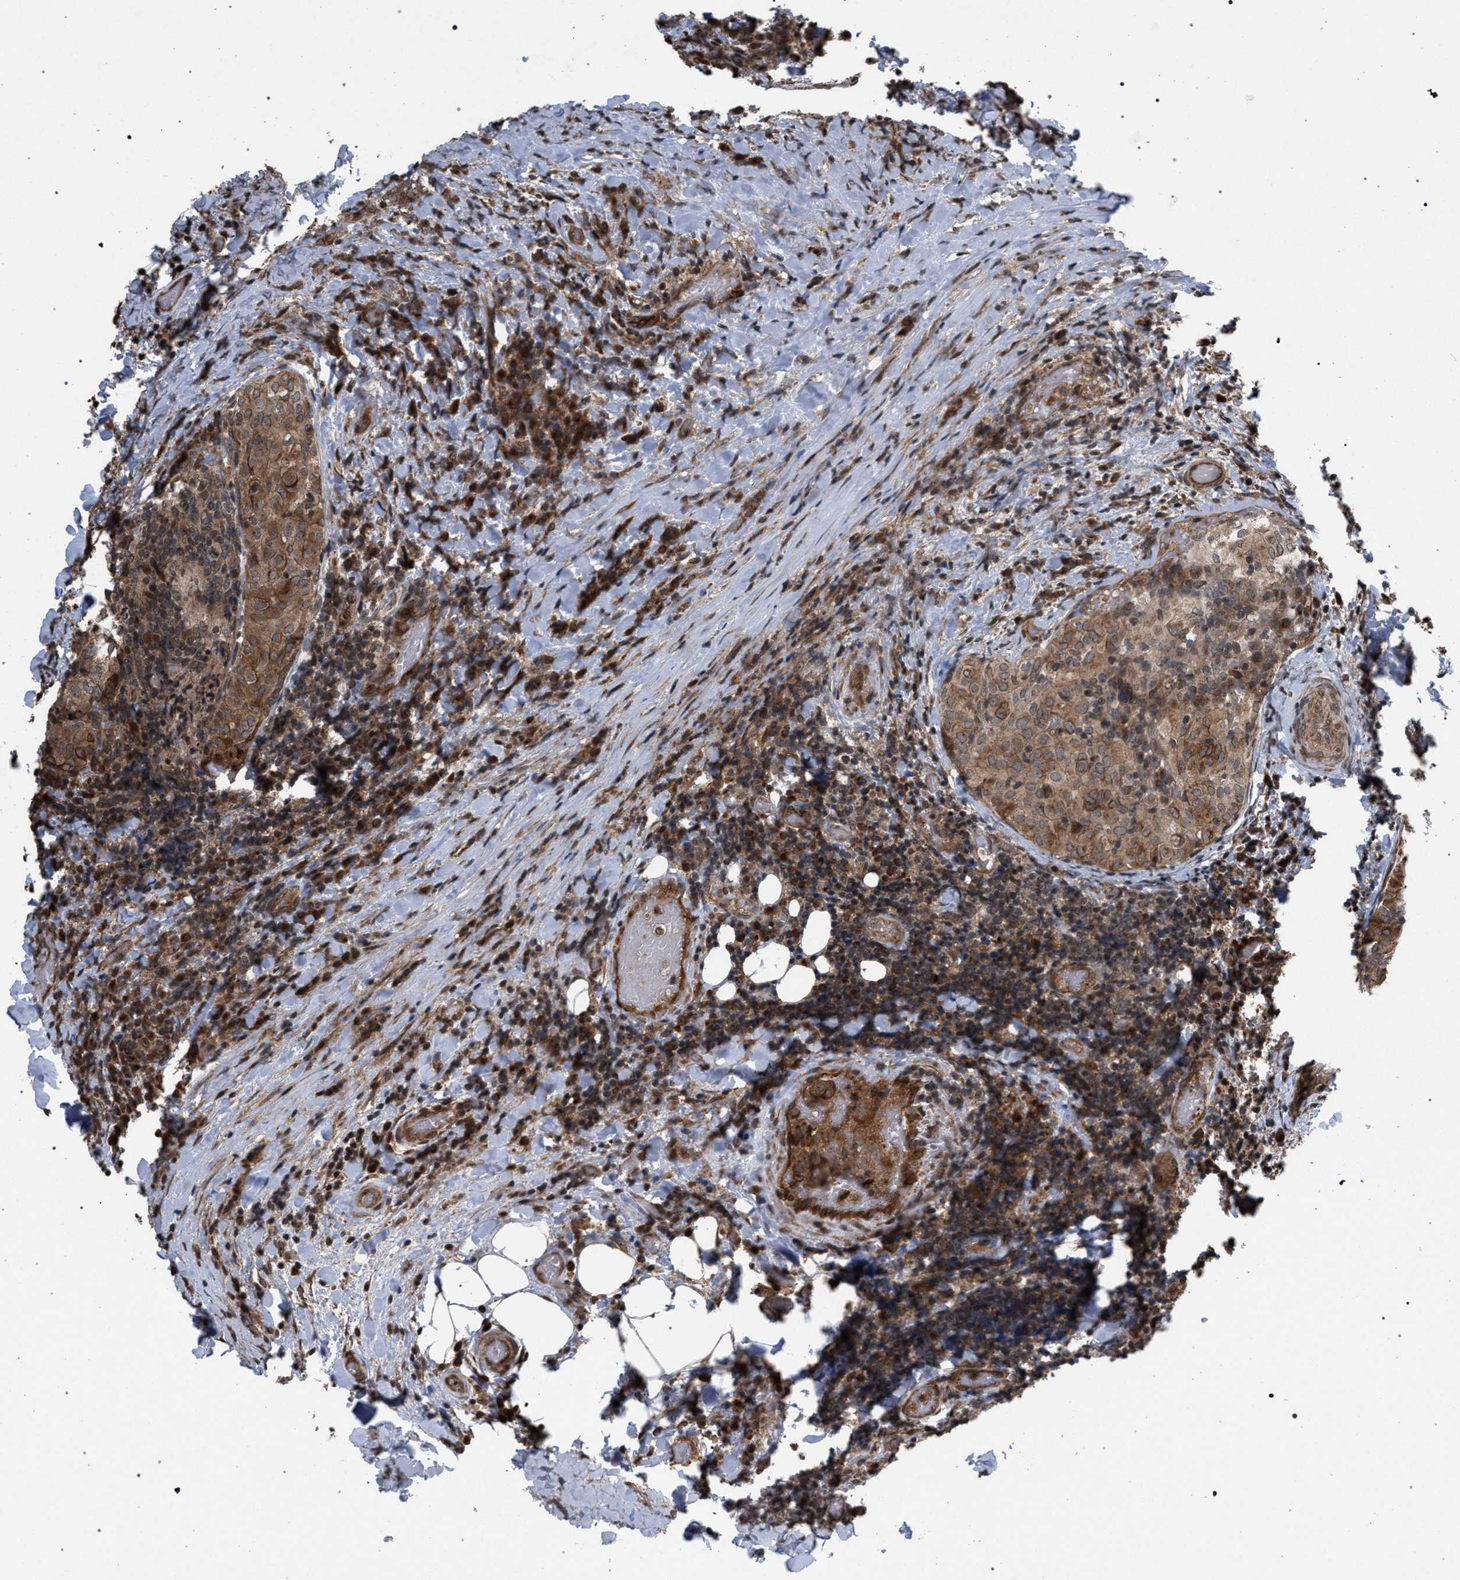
{"staining": {"intensity": "moderate", "quantity": ">75%", "location": "cytoplasmic/membranous"}, "tissue": "thyroid cancer", "cell_type": "Tumor cells", "image_type": "cancer", "snomed": [{"axis": "morphology", "description": "Normal tissue, NOS"}, {"axis": "morphology", "description": "Papillary adenocarcinoma, NOS"}, {"axis": "topography", "description": "Thyroid gland"}], "caption": "Immunohistochemical staining of thyroid cancer demonstrates moderate cytoplasmic/membranous protein staining in approximately >75% of tumor cells.", "gene": "IRAK4", "patient": {"sex": "female", "age": 30}}